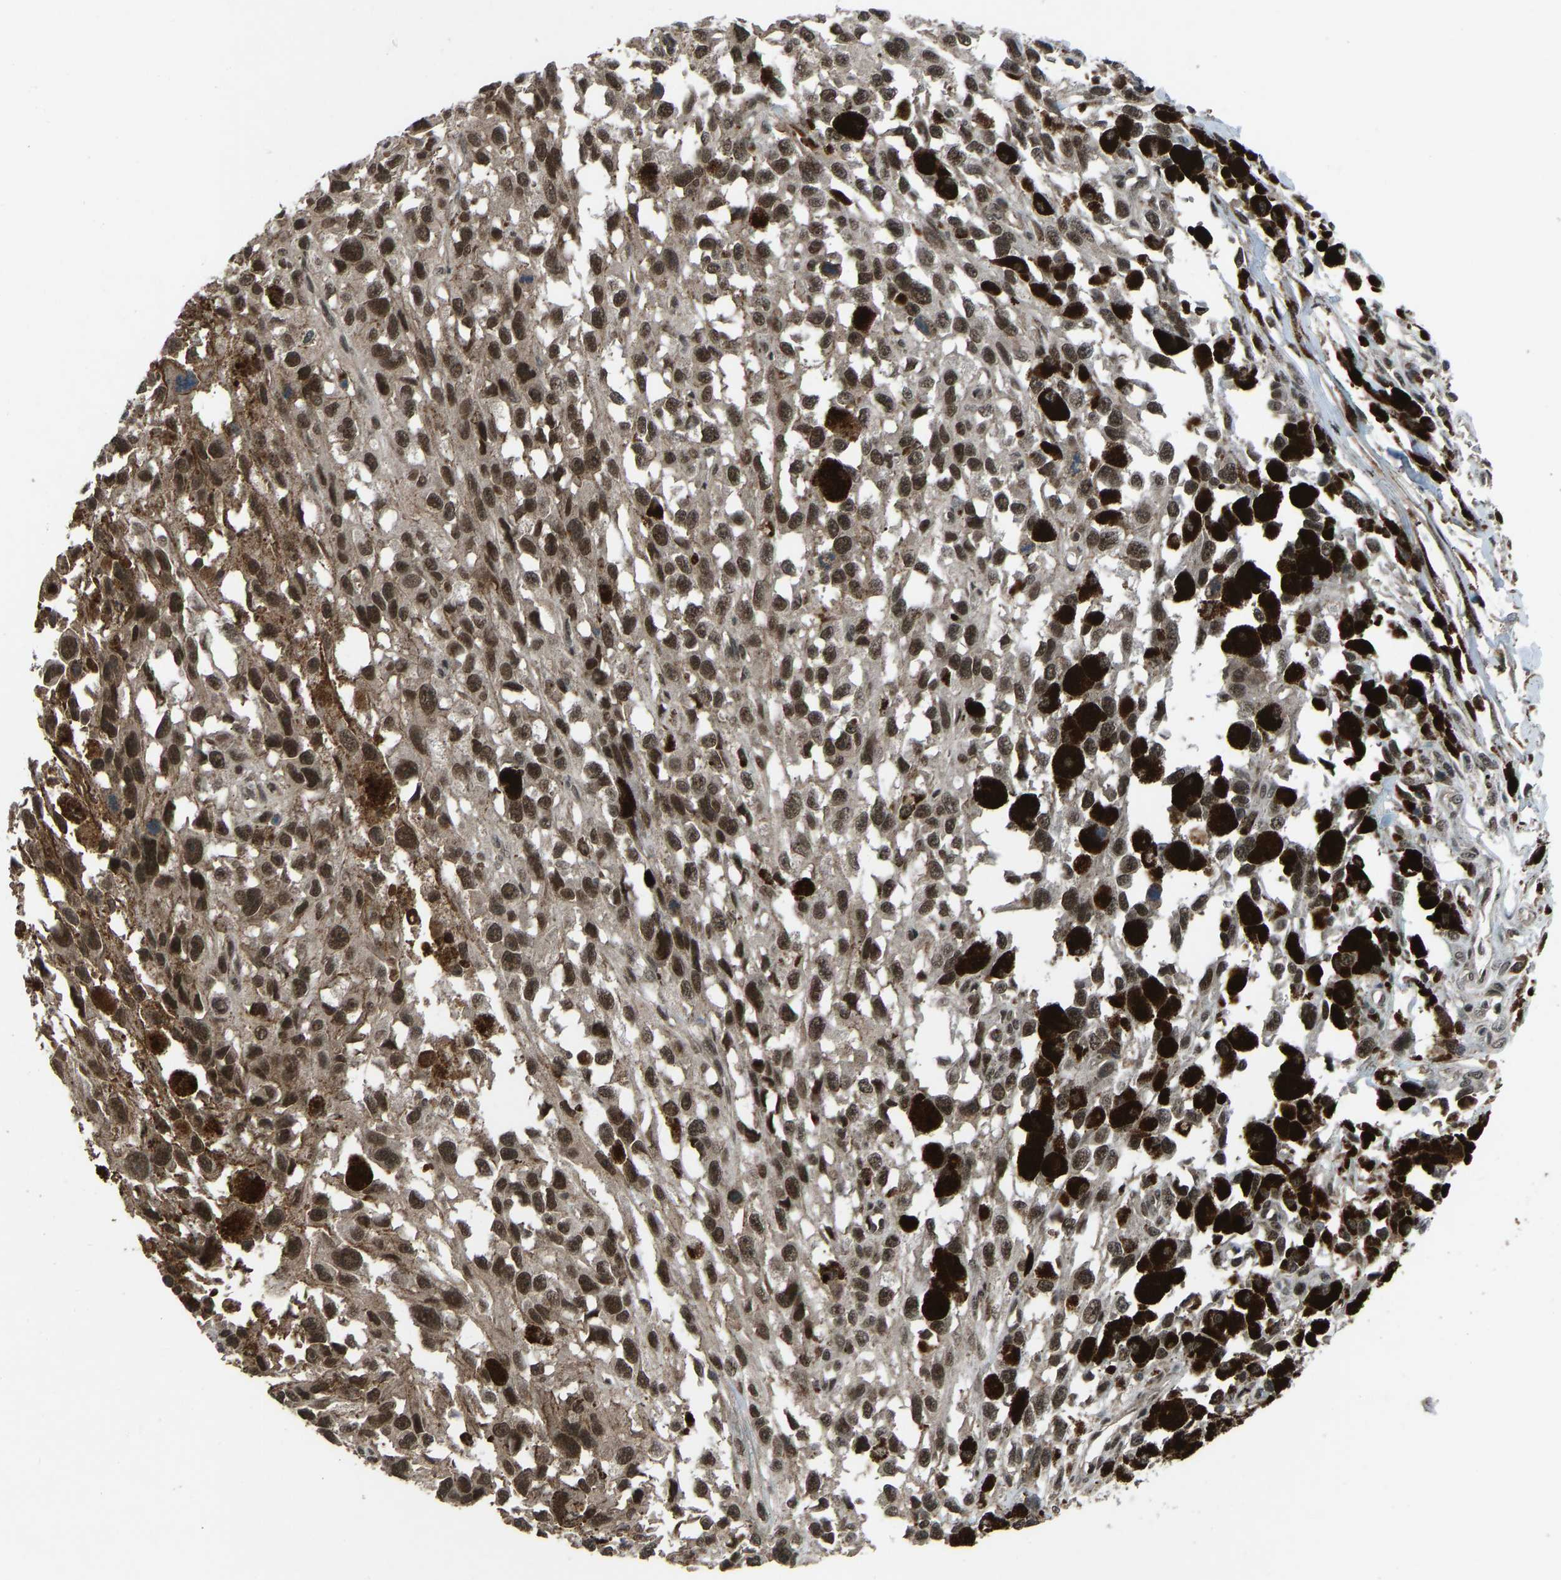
{"staining": {"intensity": "moderate", "quantity": ">75%", "location": "nuclear"}, "tissue": "melanoma", "cell_type": "Tumor cells", "image_type": "cancer", "snomed": [{"axis": "morphology", "description": "Malignant melanoma, Metastatic site"}, {"axis": "topography", "description": "Lymph node"}], "caption": "Immunohistochemical staining of human malignant melanoma (metastatic site) reveals medium levels of moderate nuclear positivity in about >75% of tumor cells. The protein of interest is stained brown, and the nuclei are stained in blue (DAB IHC with brightfield microscopy, high magnification).", "gene": "SLC43A1", "patient": {"sex": "male", "age": 59}}